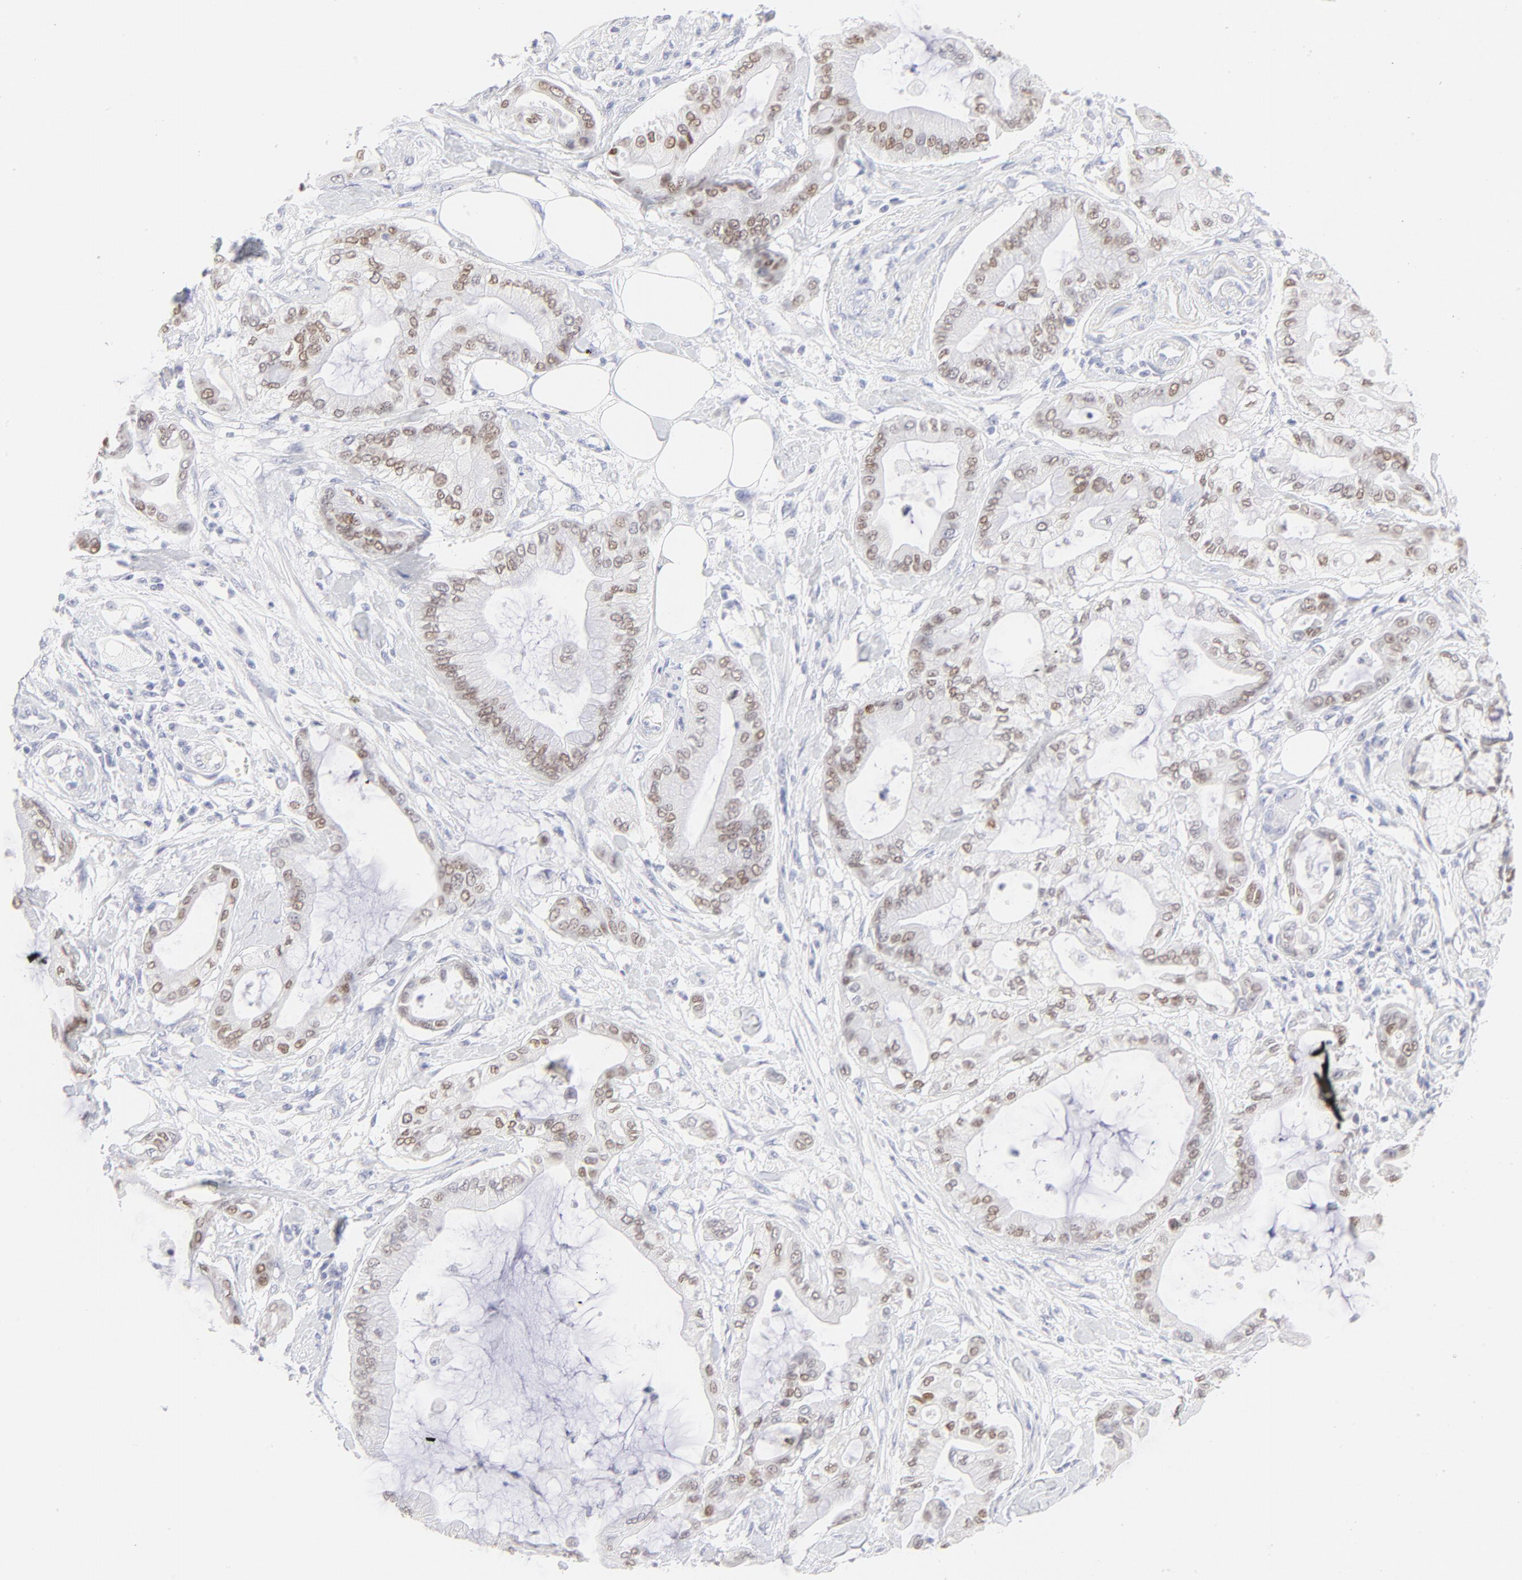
{"staining": {"intensity": "moderate", "quantity": ">75%", "location": "nuclear"}, "tissue": "pancreatic cancer", "cell_type": "Tumor cells", "image_type": "cancer", "snomed": [{"axis": "morphology", "description": "Adenocarcinoma, NOS"}, {"axis": "morphology", "description": "Adenocarcinoma, metastatic, NOS"}, {"axis": "topography", "description": "Lymph node"}, {"axis": "topography", "description": "Pancreas"}, {"axis": "topography", "description": "Duodenum"}], "caption": "Adenocarcinoma (pancreatic) tissue demonstrates moderate nuclear staining in approximately >75% of tumor cells", "gene": "ELF3", "patient": {"sex": "female", "age": 64}}